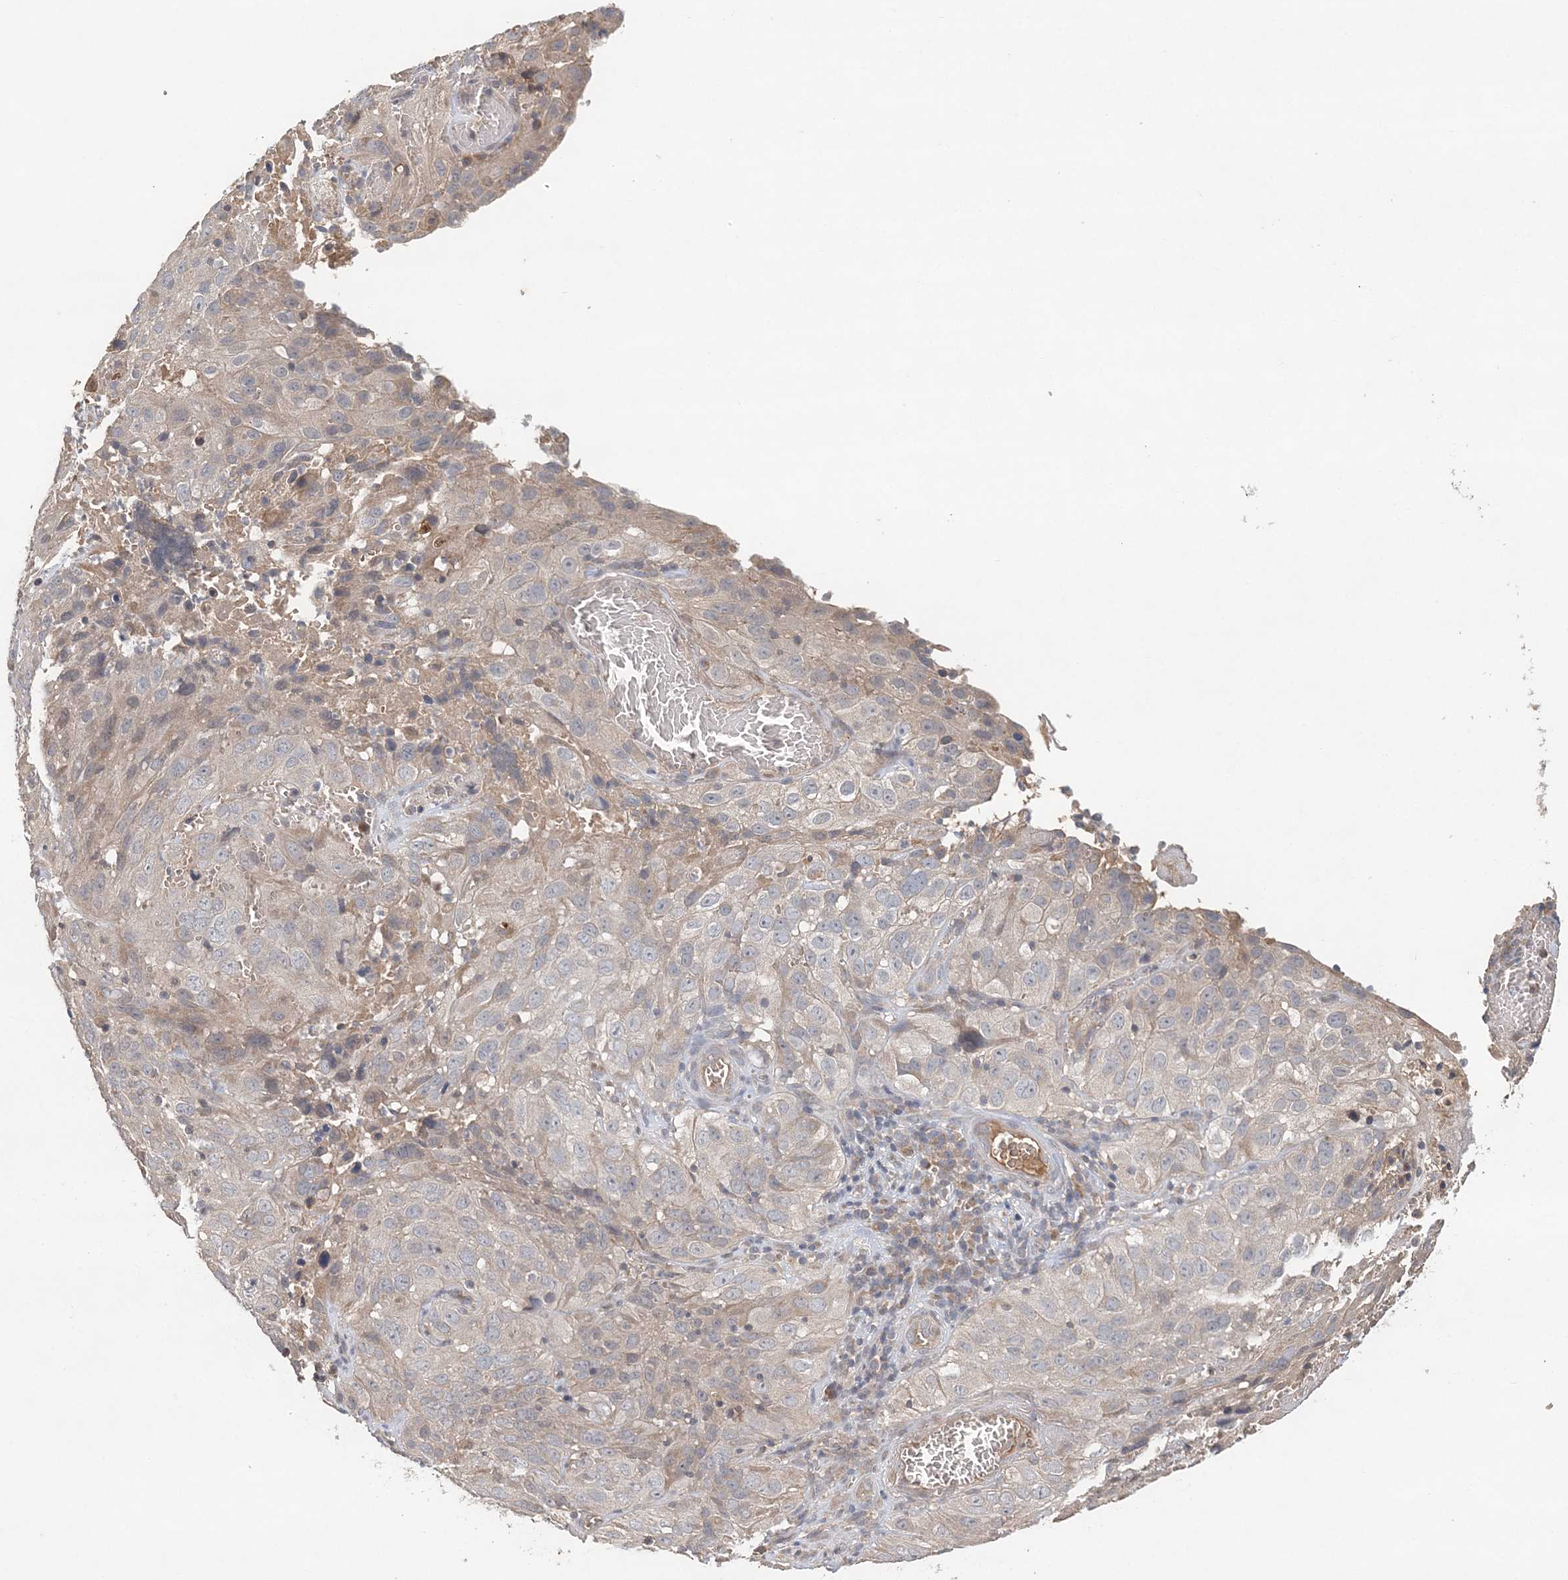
{"staining": {"intensity": "weak", "quantity": "<25%", "location": "cytoplasmic/membranous"}, "tissue": "cervical cancer", "cell_type": "Tumor cells", "image_type": "cancer", "snomed": [{"axis": "morphology", "description": "Squamous cell carcinoma, NOS"}, {"axis": "topography", "description": "Cervix"}], "caption": "An immunohistochemistry photomicrograph of cervical cancer (squamous cell carcinoma) is shown. There is no staining in tumor cells of cervical cancer (squamous cell carcinoma).", "gene": "SYCP3", "patient": {"sex": "female", "age": 32}}